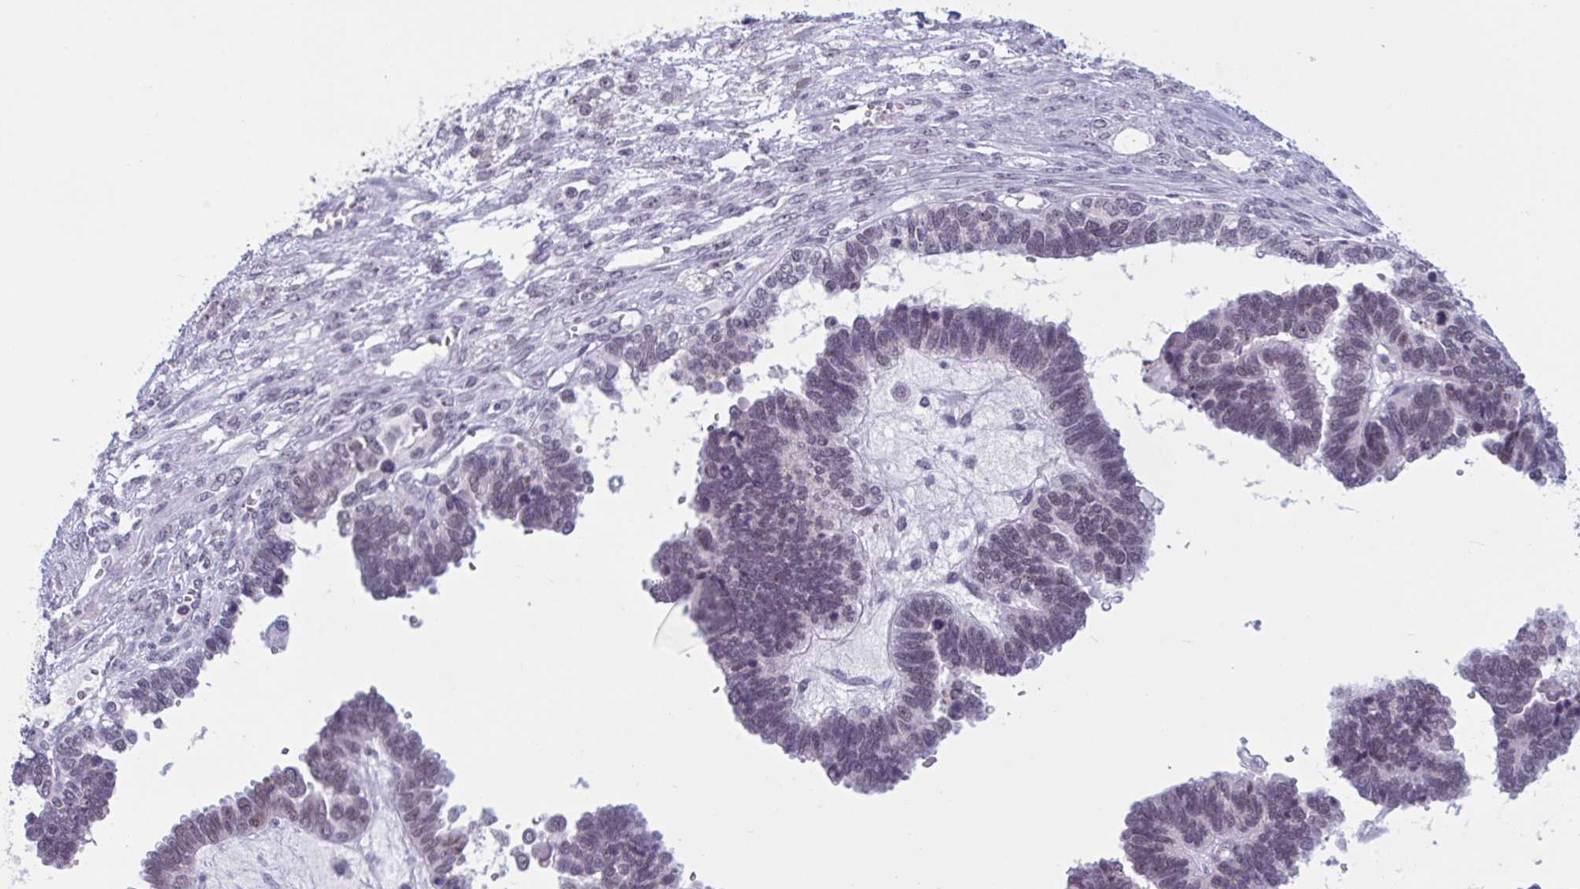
{"staining": {"intensity": "weak", "quantity": "25%-75%", "location": "nuclear"}, "tissue": "ovarian cancer", "cell_type": "Tumor cells", "image_type": "cancer", "snomed": [{"axis": "morphology", "description": "Cystadenocarcinoma, serous, NOS"}, {"axis": "topography", "description": "Ovary"}], "caption": "Weak nuclear protein staining is seen in about 25%-75% of tumor cells in ovarian cancer (serous cystadenocarcinoma). The protein is shown in brown color, while the nuclei are stained blue.", "gene": "TGM6", "patient": {"sex": "female", "age": 51}}